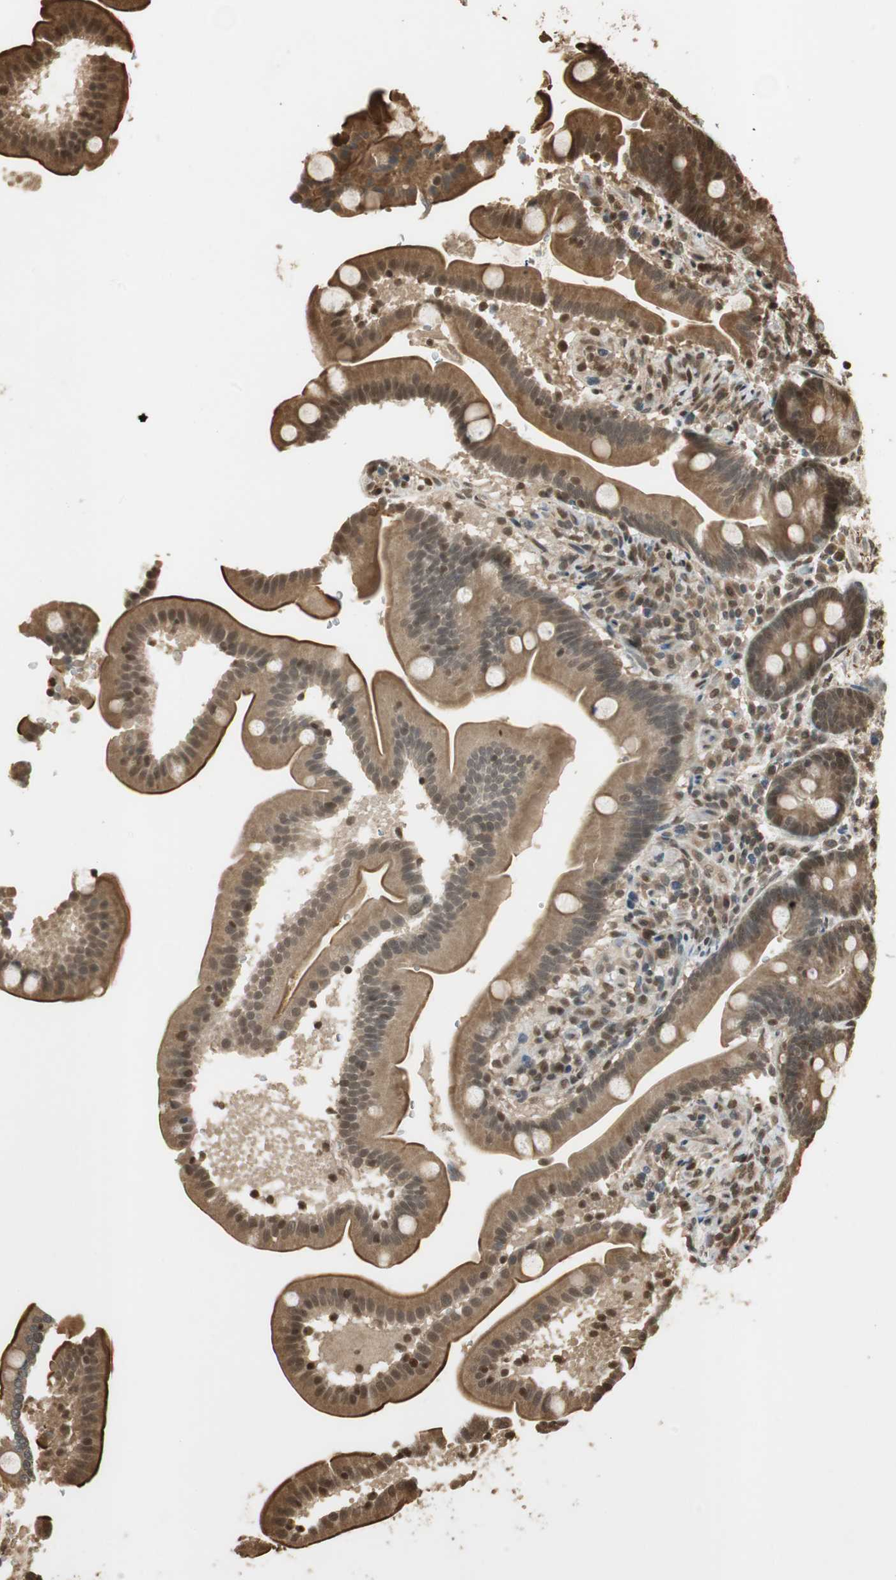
{"staining": {"intensity": "strong", "quantity": ">75%", "location": "cytoplasmic/membranous,nuclear"}, "tissue": "duodenum", "cell_type": "Glandular cells", "image_type": "normal", "snomed": [{"axis": "morphology", "description": "Normal tissue, NOS"}, {"axis": "topography", "description": "Duodenum"}], "caption": "A brown stain highlights strong cytoplasmic/membranous,nuclear expression of a protein in glandular cells of benign human duodenum. Using DAB (3,3'-diaminobenzidine) (brown) and hematoxylin (blue) stains, captured at high magnification using brightfield microscopy.", "gene": "RPA3", "patient": {"sex": "male", "age": 54}}